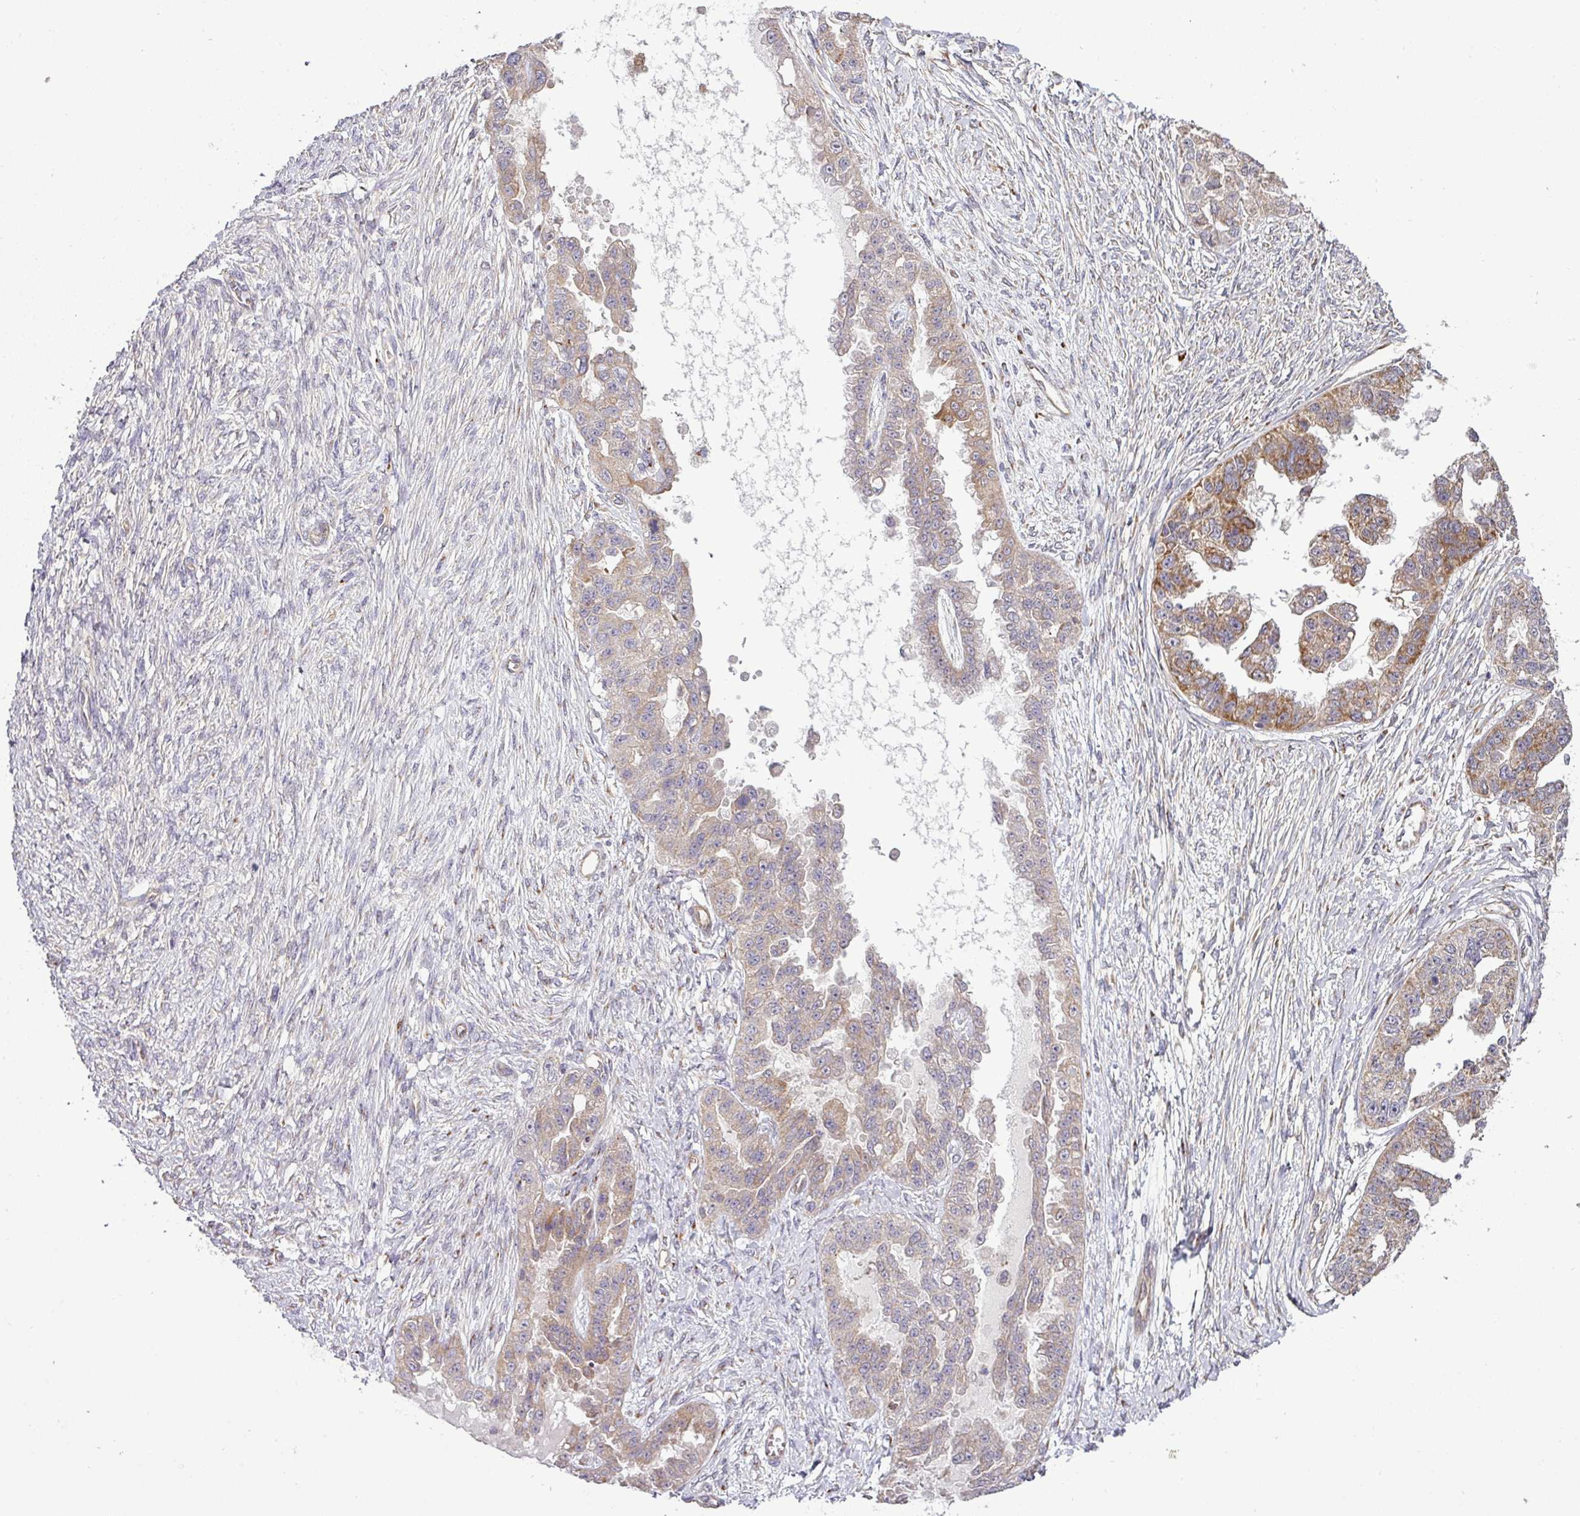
{"staining": {"intensity": "moderate", "quantity": "25%-75%", "location": "cytoplasmic/membranous"}, "tissue": "ovarian cancer", "cell_type": "Tumor cells", "image_type": "cancer", "snomed": [{"axis": "morphology", "description": "Cystadenocarcinoma, serous, NOS"}, {"axis": "topography", "description": "Ovary"}], "caption": "Ovarian serous cystadenocarcinoma stained with a protein marker displays moderate staining in tumor cells.", "gene": "TIMMDC1", "patient": {"sex": "female", "age": 58}}